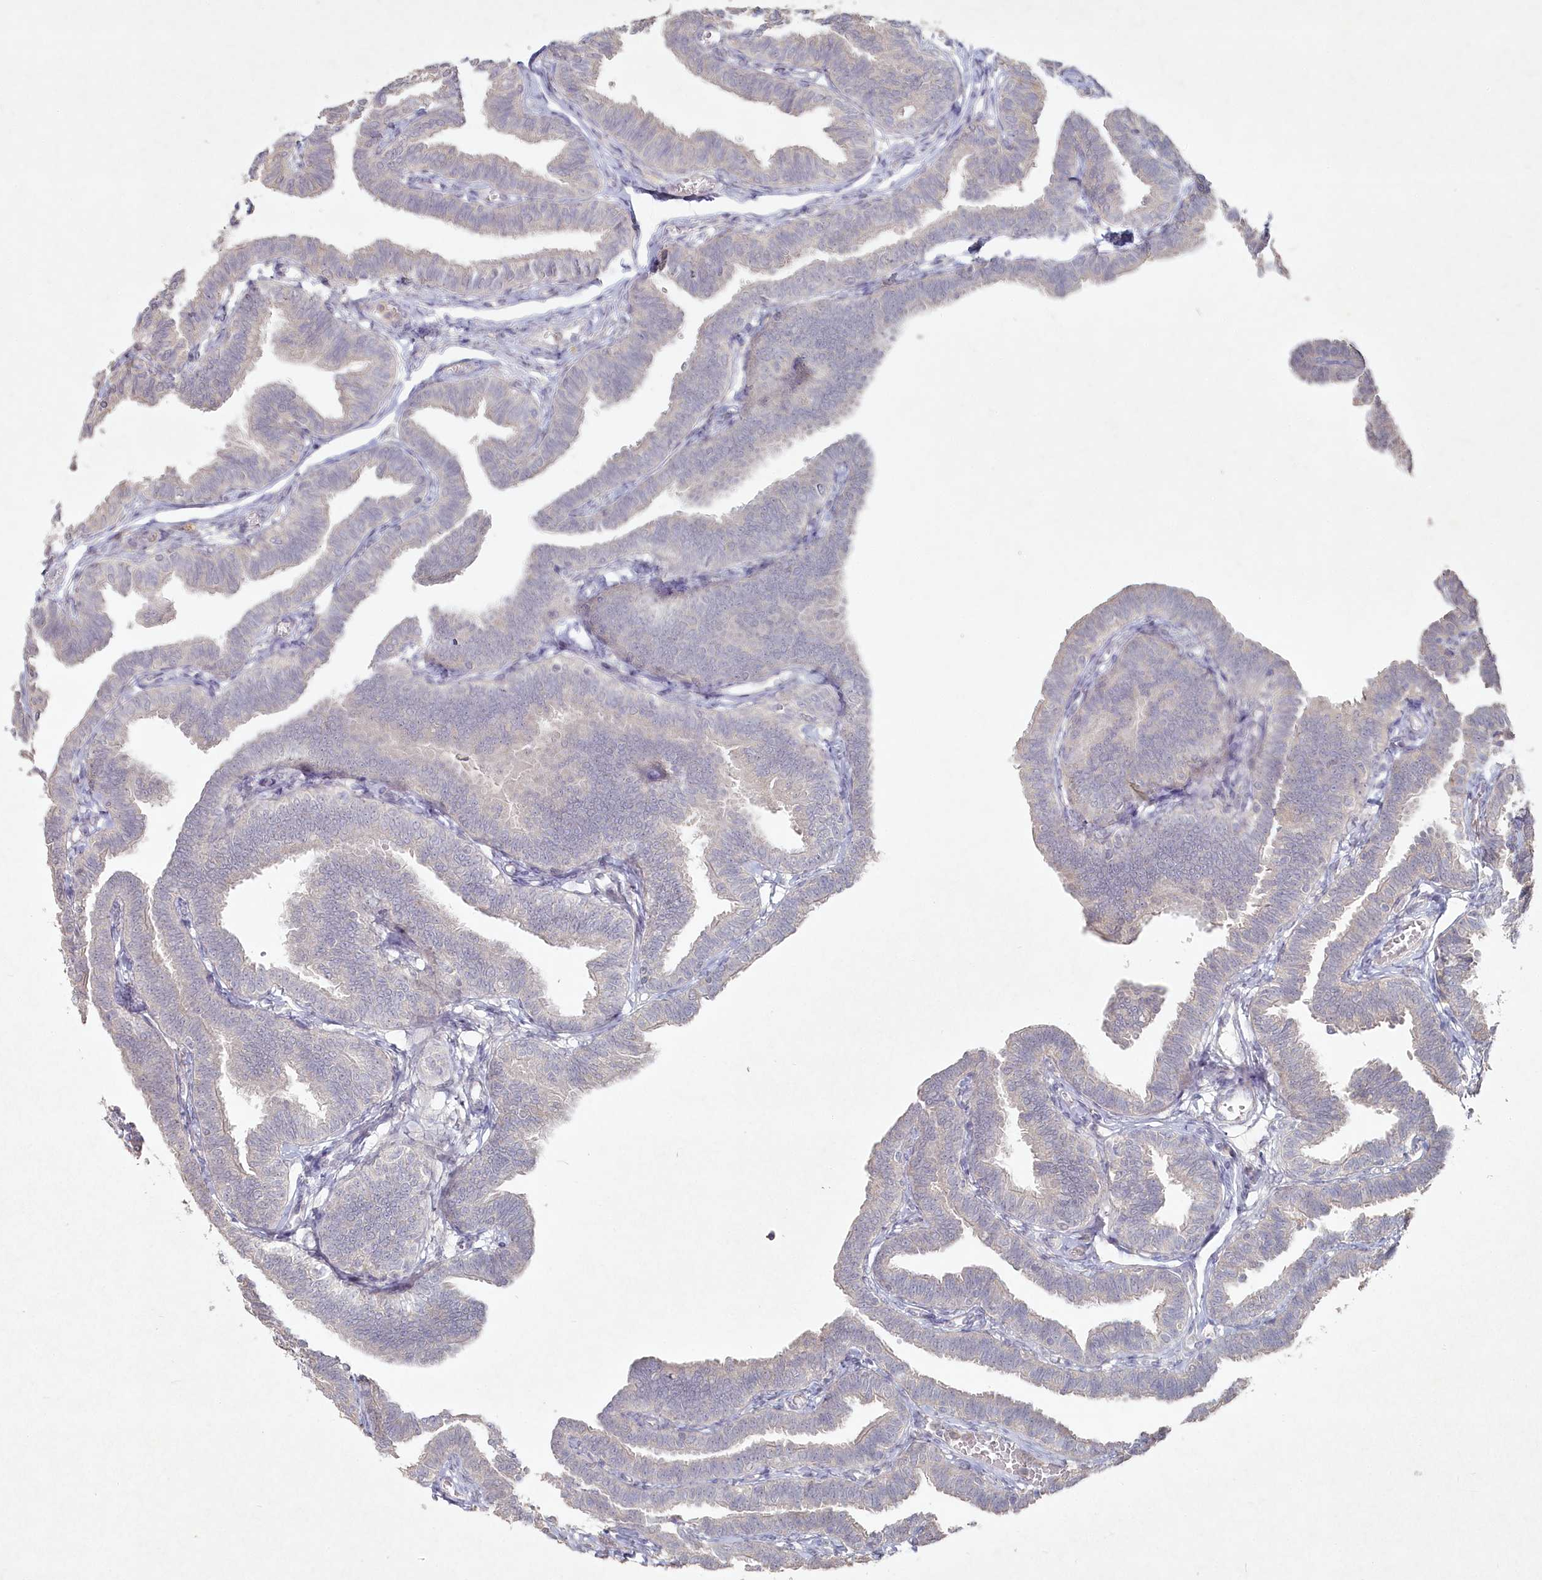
{"staining": {"intensity": "negative", "quantity": "none", "location": "none"}, "tissue": "fallopian tube", "cell_type": "Glandular cells", "image_type": "normal", "snomed": [{"axis": "morphology", "description": "Normal tissue, NOS"}, {"axis": "topography", "description": "Fallopian tube"}, {"axis": "topography", "description": "Ovary"}], "caption": "An image of fallopian tube stained for a protein exhibits no brown staining in glandular cells.", "gene": "TGFBRAP1", "patient": {"sex": "female", "age": 23}}